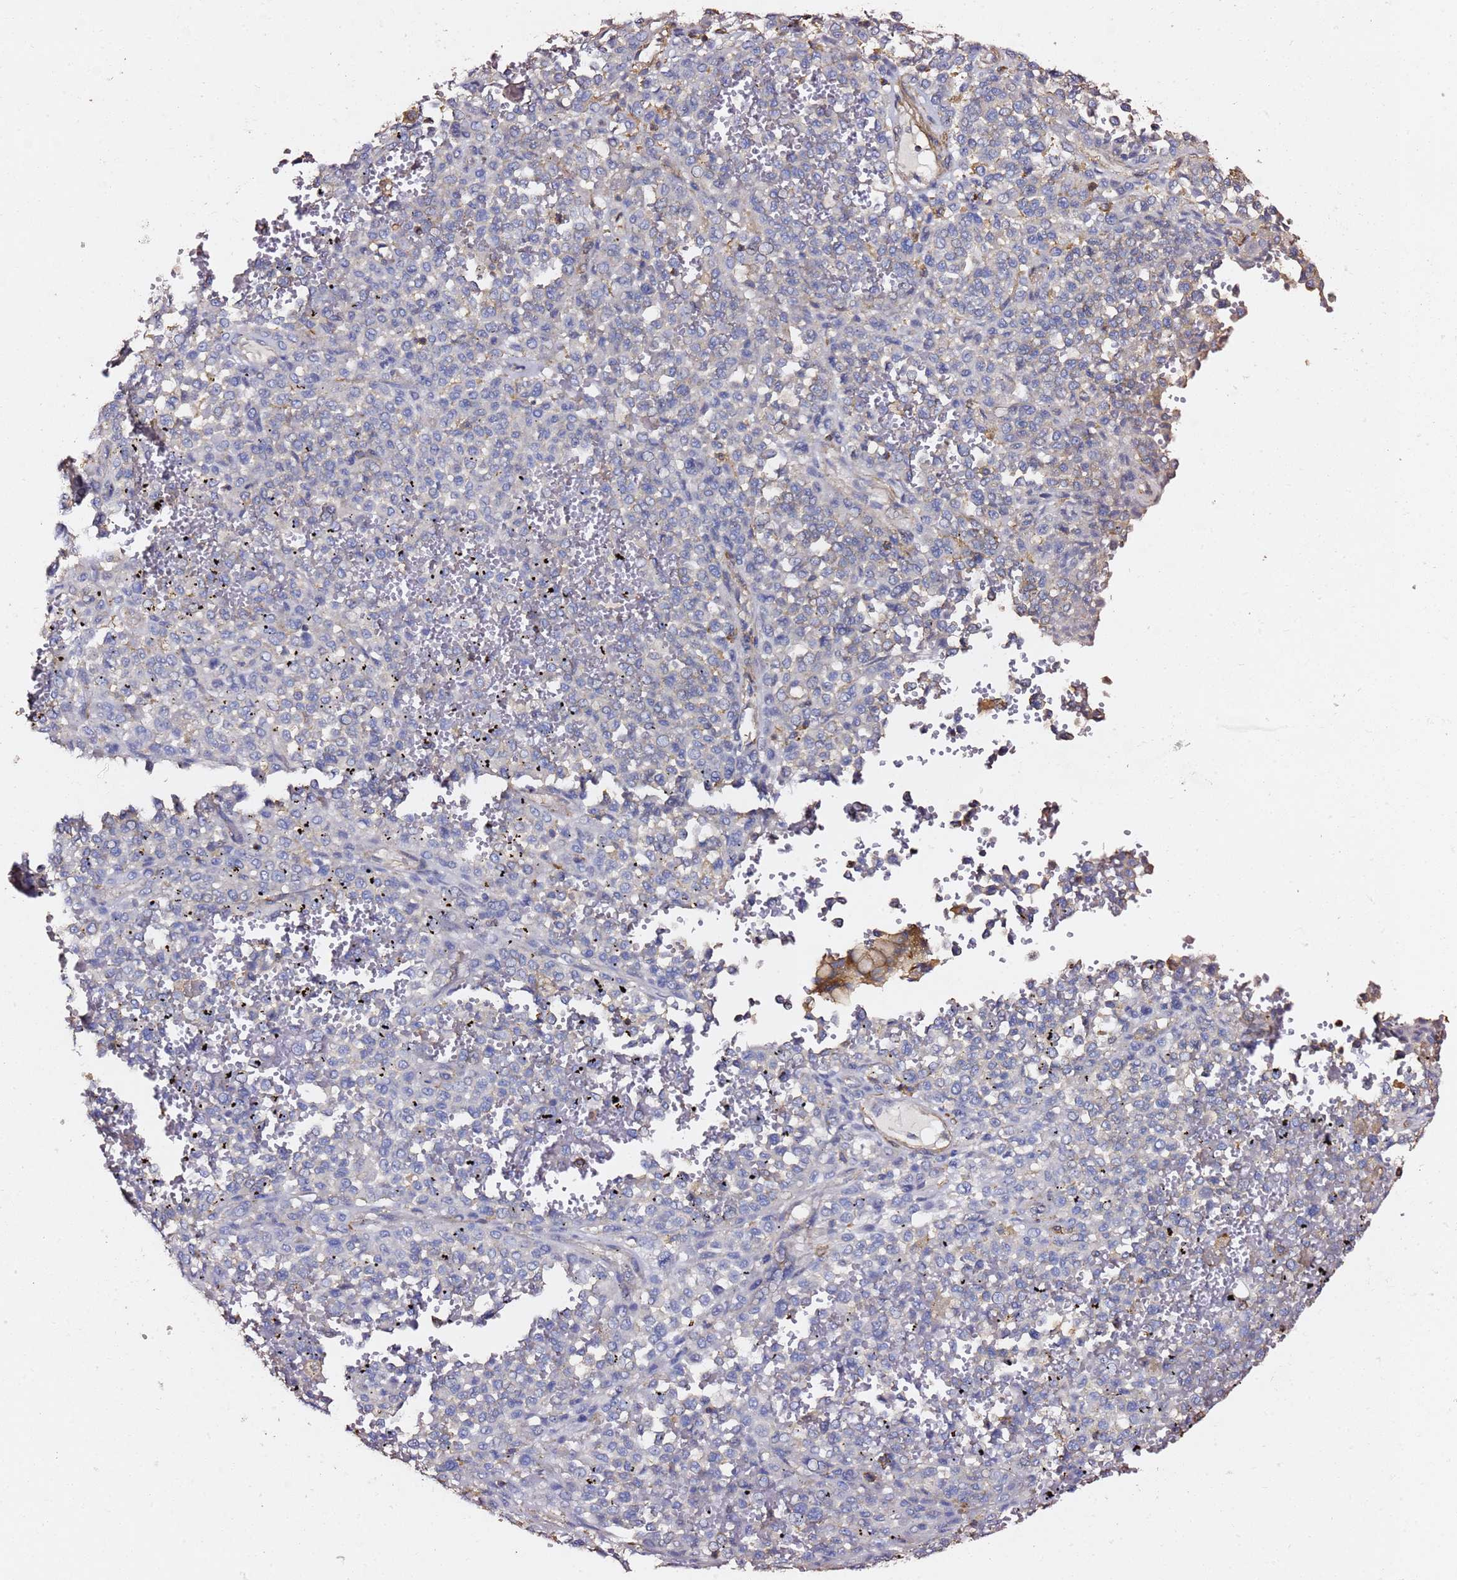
{"staining": {"intensity": "negative", "quantity": "none", "location": "none"}, "tissue": "melanoma", "cell_type": "Tumor cells", "image_type": "cancer", "snomed": [{"axis": "morphology", "description": "Malignant melanoma, Metastatic site"}, {"axis": "topography", "description": "Pancreas"}], "caption": "A high-resolution histopathology image shows immunohistochemistry staining of malignant melanoma (metastatic site), which shows no significant positivity in tumor cells.", "gene": "ZFP36L2", "patient": {"sex": "female", "age": 30}}